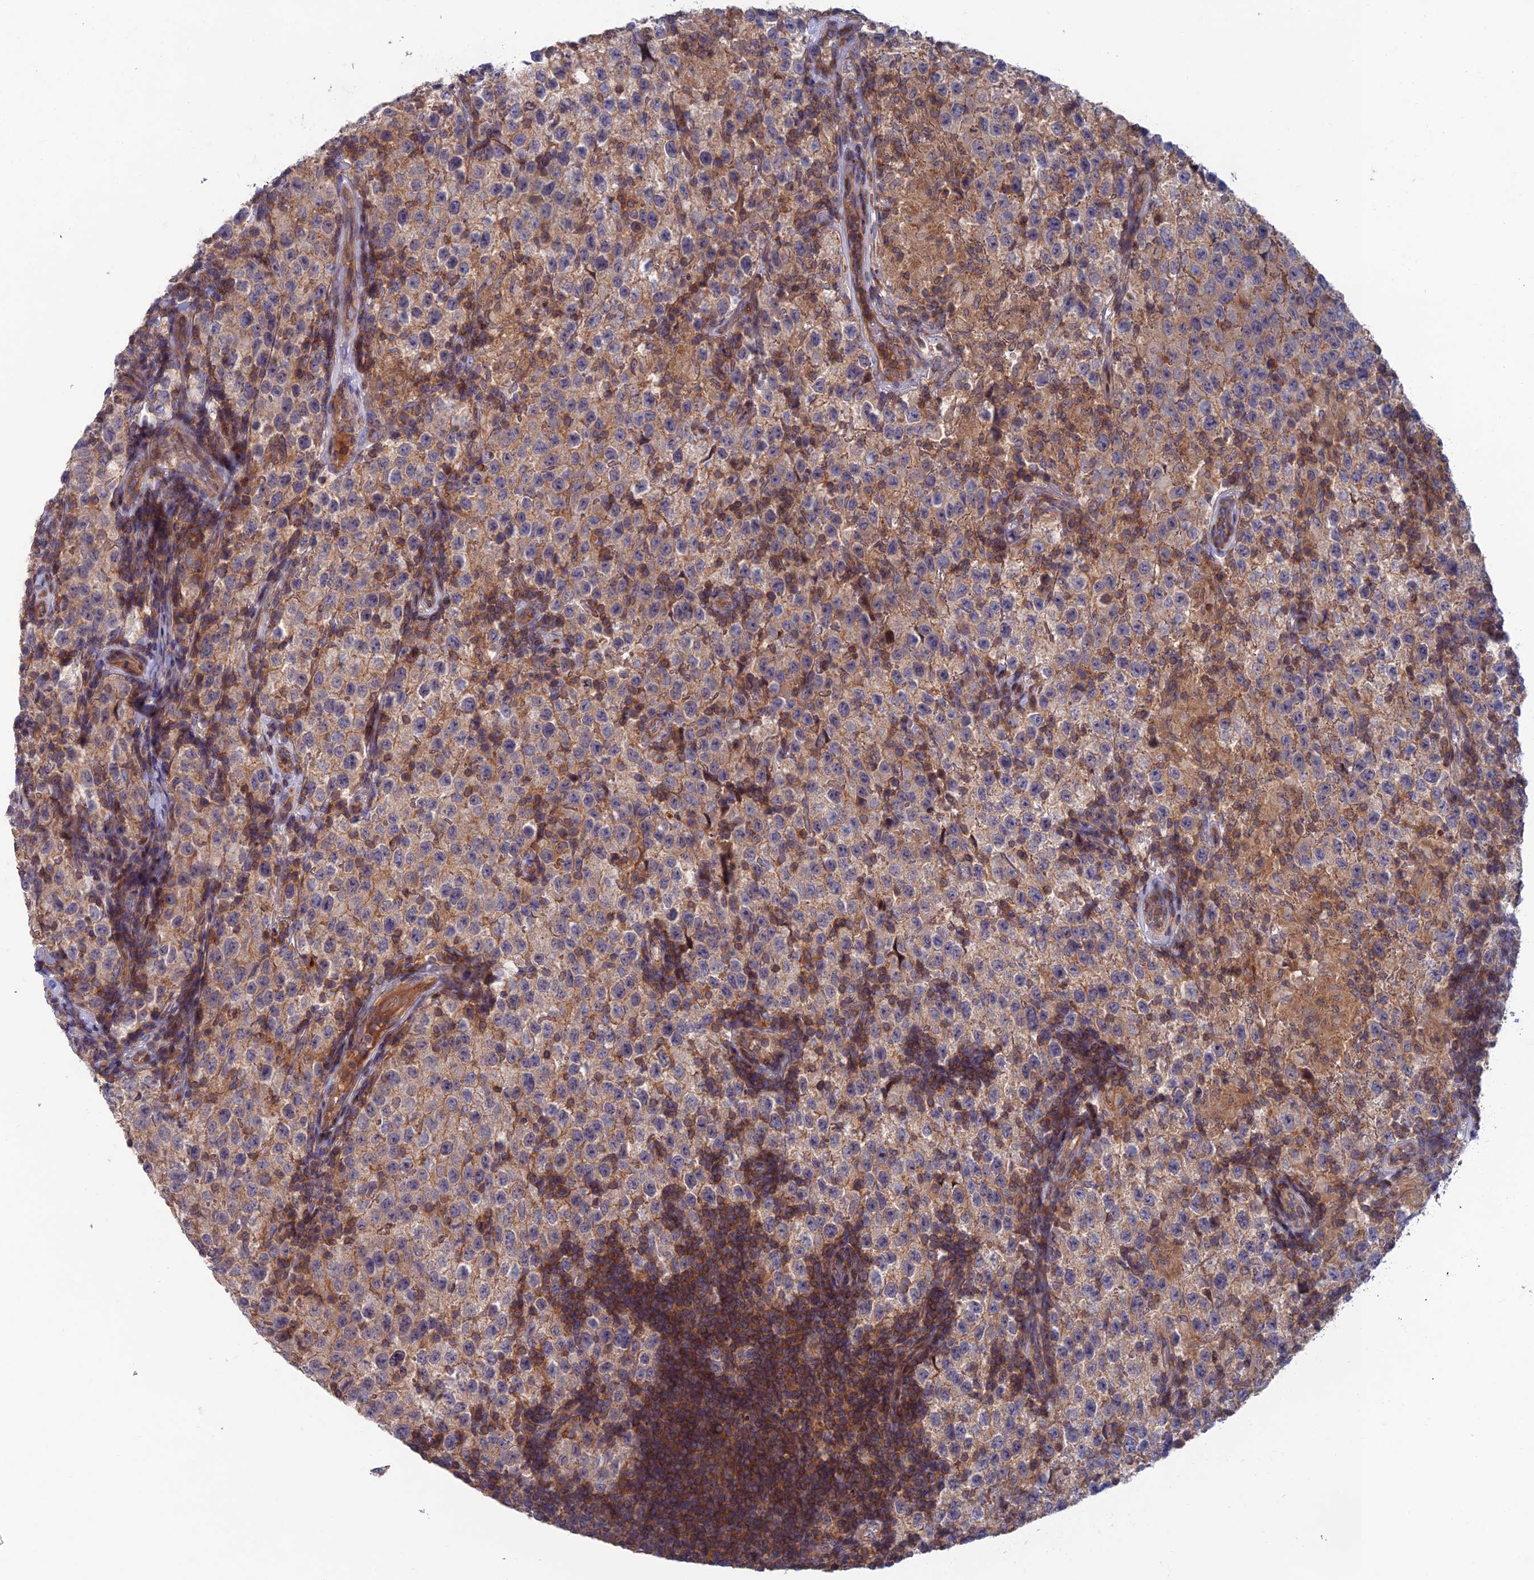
{"staining": {"intensity": "weak", "quantity": "25%-75%", "location": "cytoplasmic/membranous"}, "tissue": "testis cancer", "cell_type": "Tumor cells", "image_type": "cancer", "snomed": [{"axis": "morphology", "description": "Seminoma, NOS"}, {"axis": "morphology", "description": "Carcinoma, Embryonal, NOS"}, {"axis": "topography", "description": "Testis"}], "caption": "Embryonal carcinoma (testis) tissue reveals weak cytoplasmic/membranous expression in about 25%-75% of tumor cells, visualized by immunohistochemistry.", "gene": "USP37", "patient": {"sex": "male", "age": 41}}